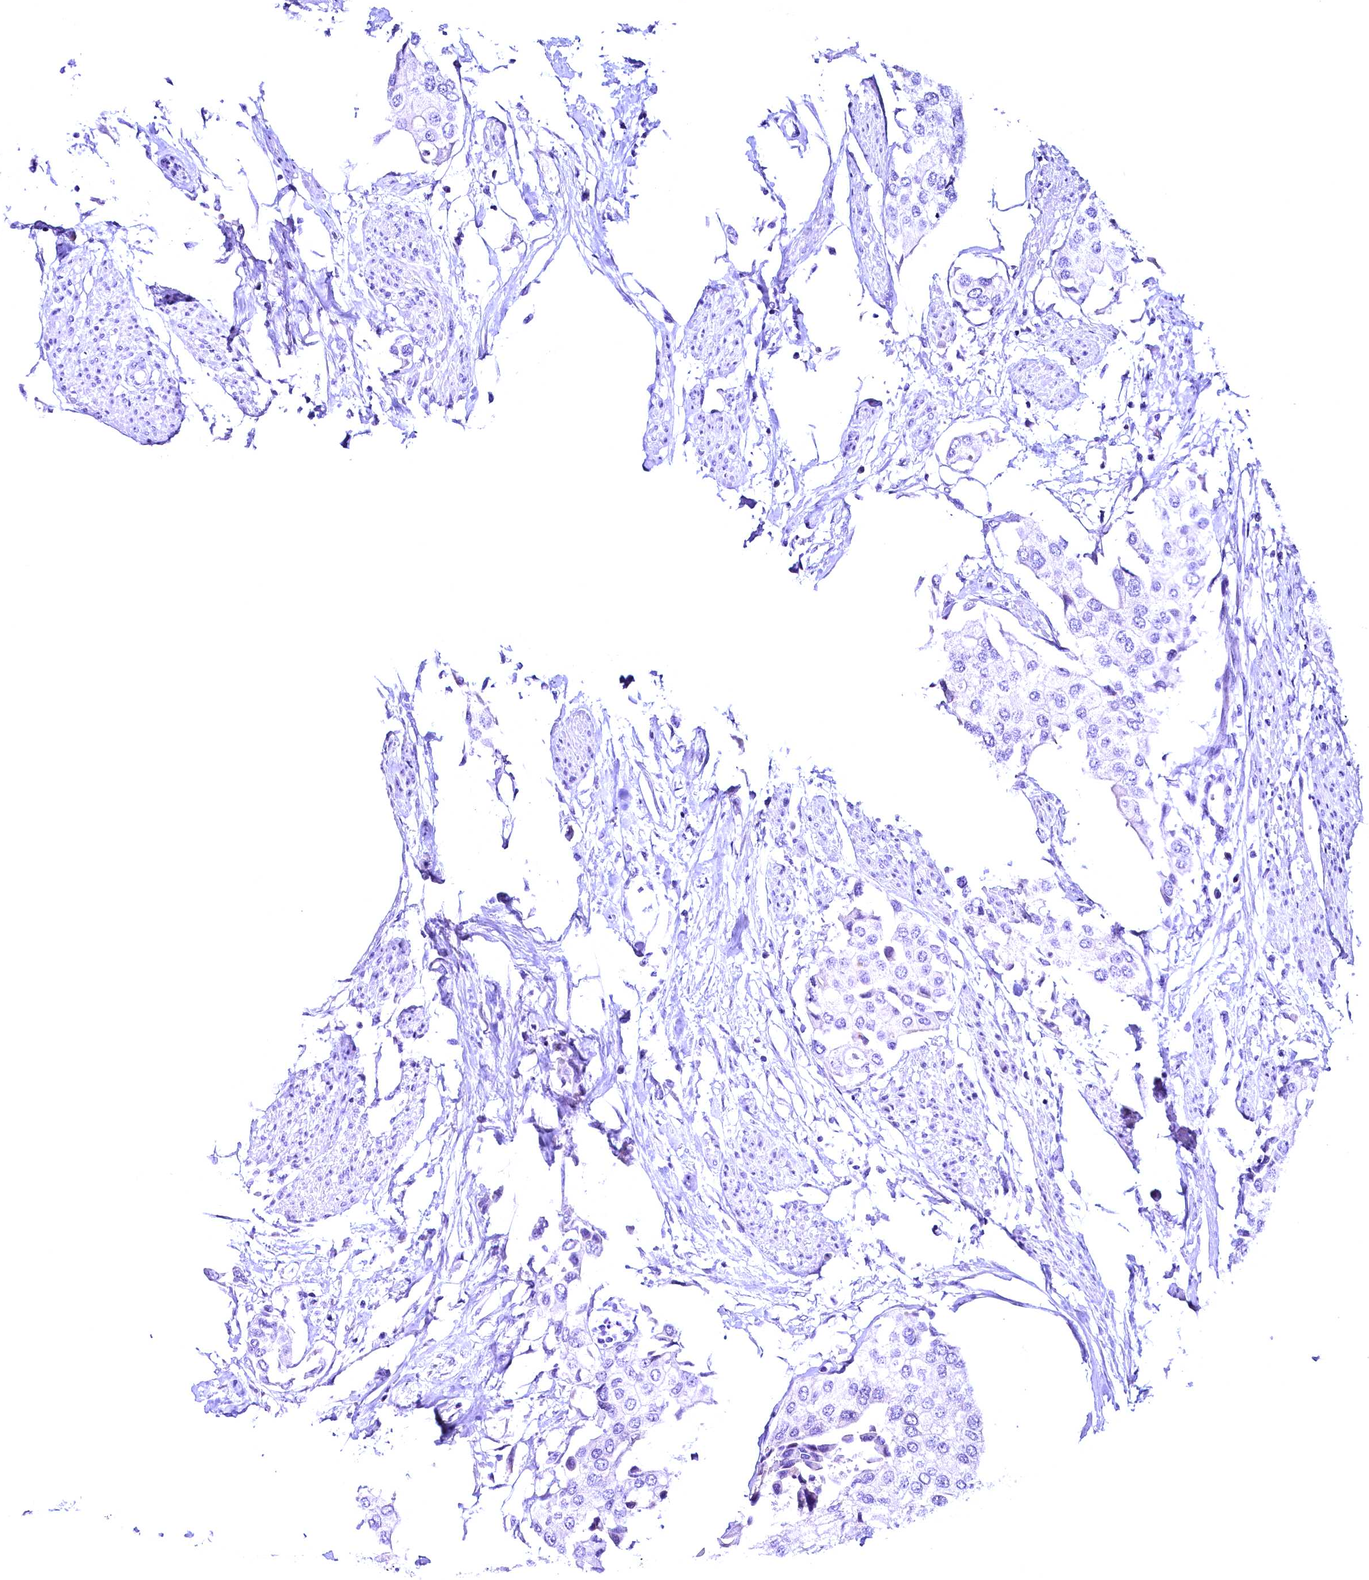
{"staining": {"intensity": "negative", "quantity": "none", "location": "none"}, "tissue": "urothelial cancer", "cell_type": "Tumor cells", "image_type": "cancer", "snomed": [{"axis": "morphology", "description": "Urothelial carcinoma, High grade"}, {"axis": "topography", "description": "Urinary bladder"}], "caption": "Tumor cells are negative for brown protein staining in urothelial cancer.", "gene": "CCDC106", "patient": {"sex": "male", "age": 64}}